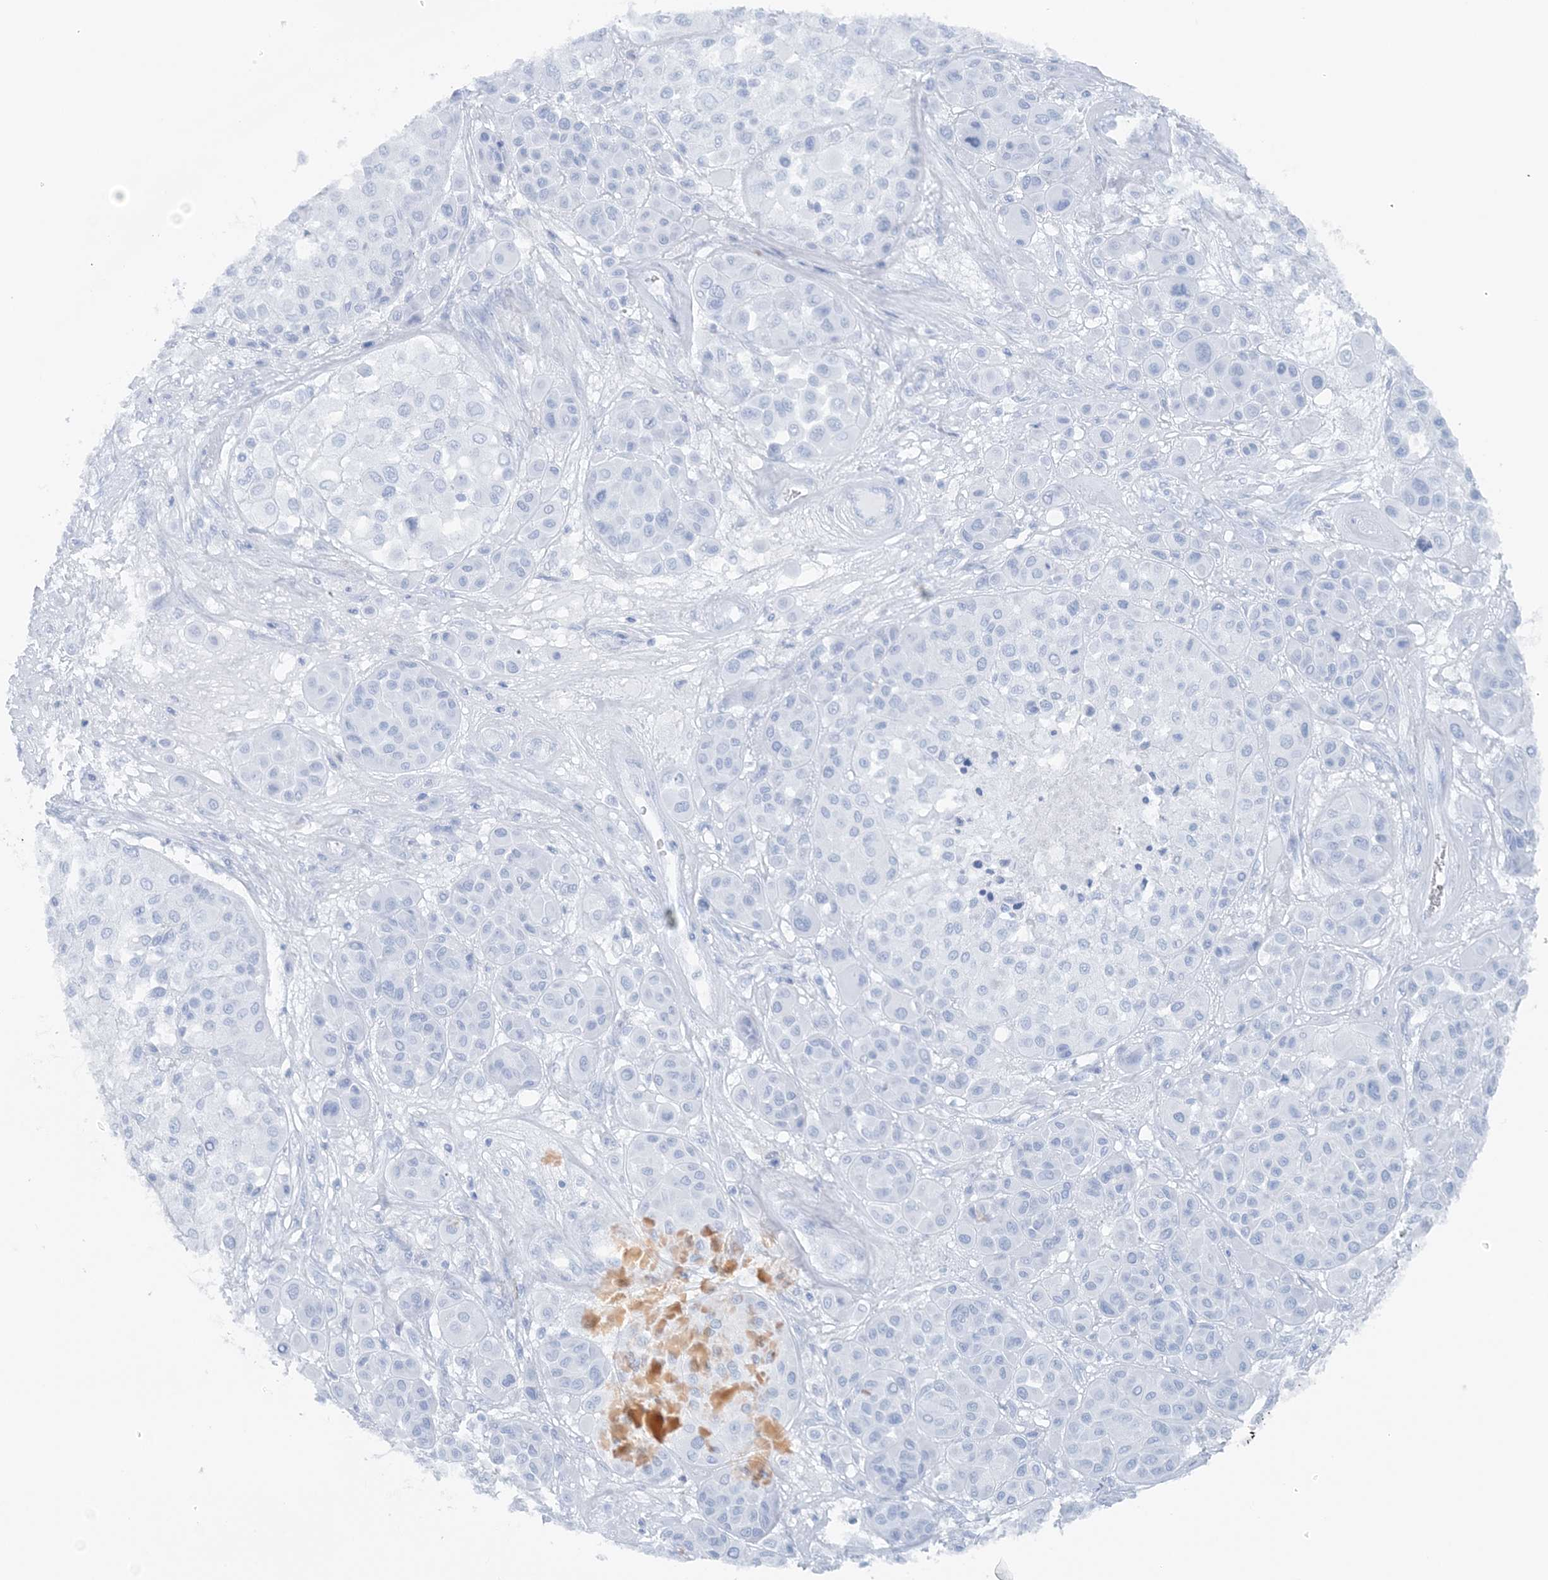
{"staining": {"intensity": "negative", "quantity": "none", "location": "none"}, "tissue": "melanoma", "cell_type": "Tumor cells", "image_type": "cancer", "snomed": [{"axis": "morphology", "description": "Malignant melanoma, Metastatic site"}, {"axis": "topography", "description": "Soft tissue"}], "caption": "Immunohistochemistry (IHC) of malignant melanoma (metastatic site) shows no positivity in tumor cells.", "gene": "ATP11A", "patient": {"sex": "male", "age": 41}}